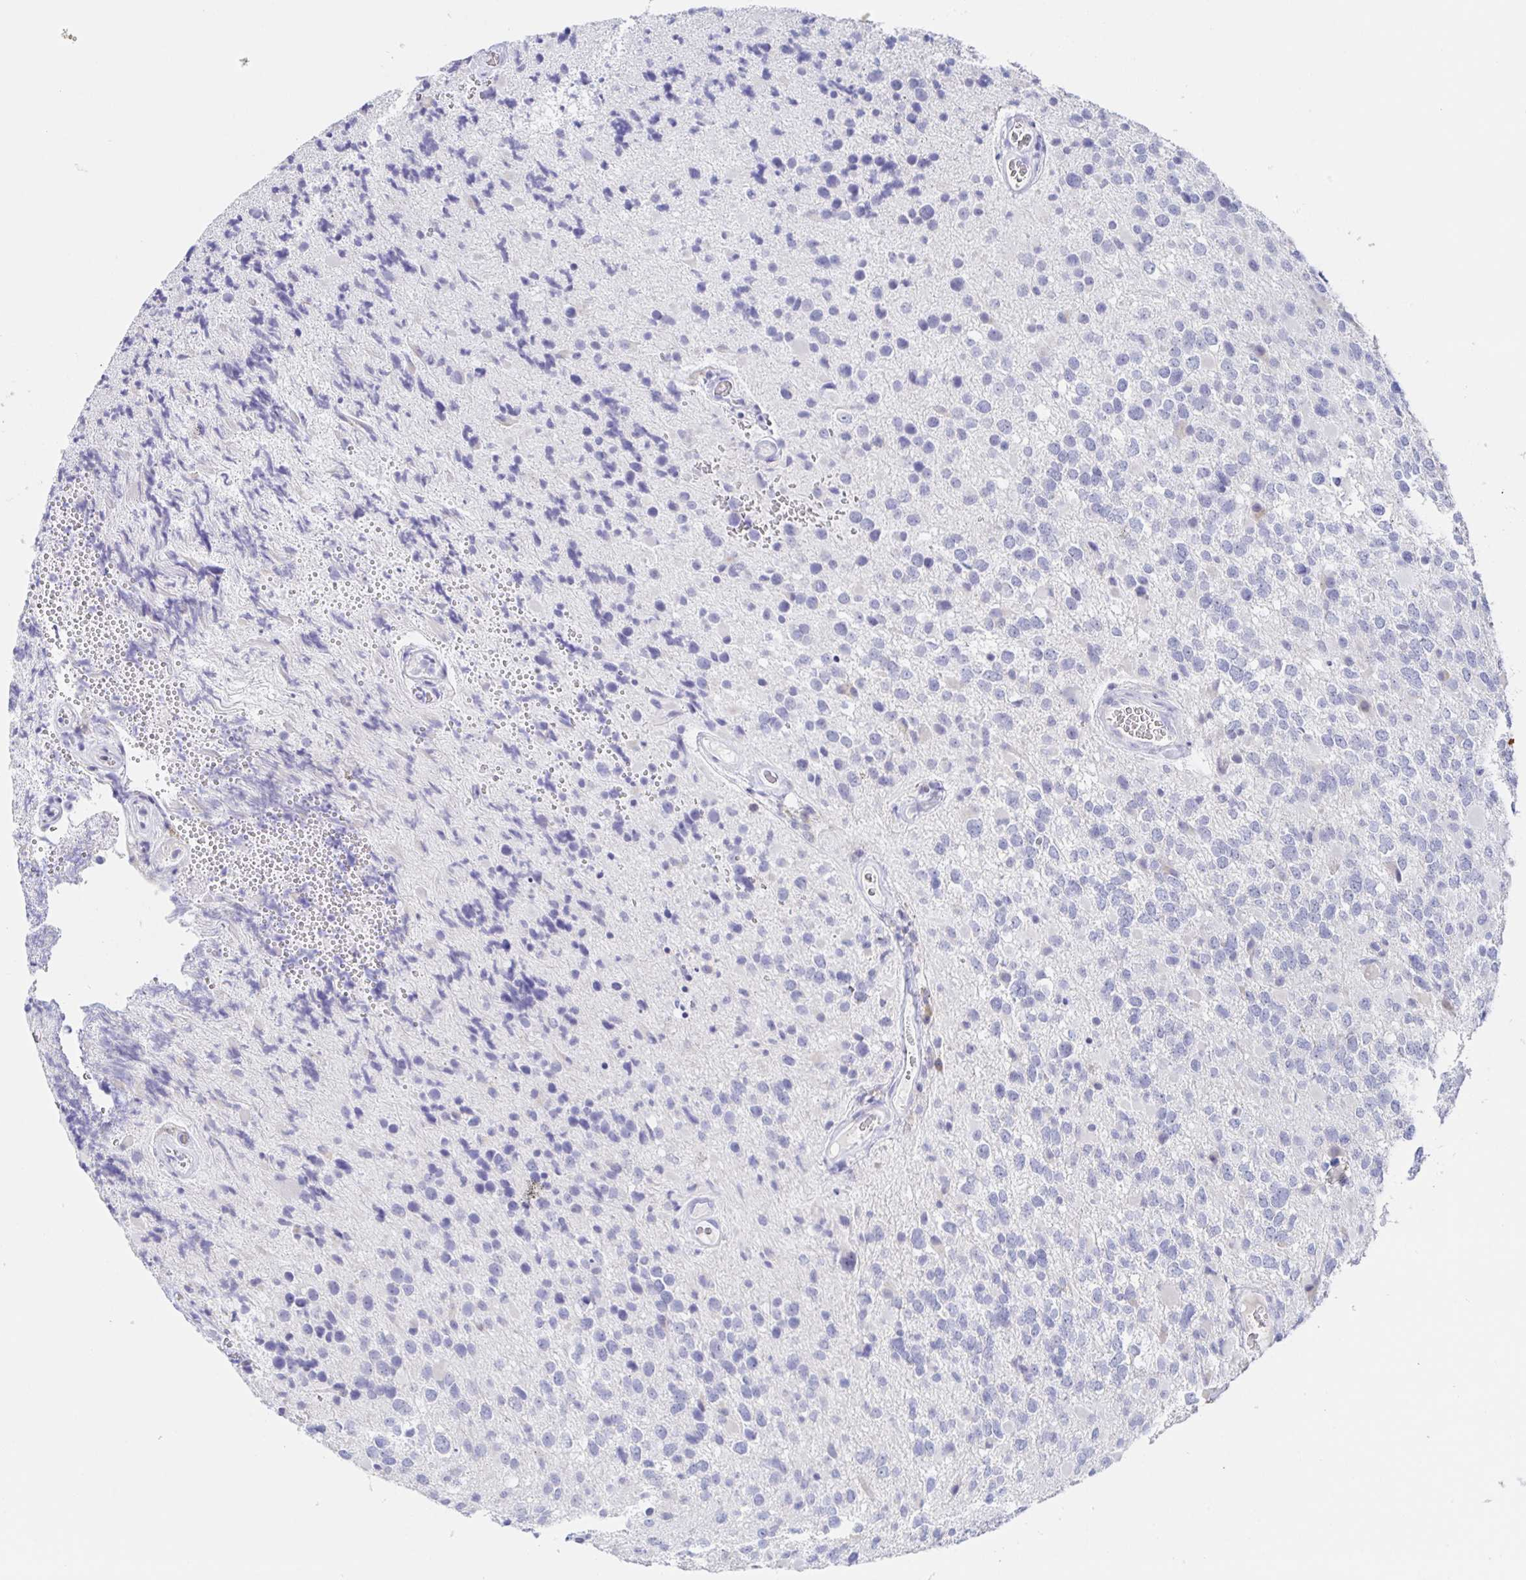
{"staining": {"intensity": "negative", "quantity": "none", "location": "none"}, "tissue": "glioma", "cell_type": "Tumor cells", "image_type": "cancer", "snomed": [{"axis": "morphology", "description": "Glioma, malignant, High grade"}, {"axis": "topography", "description": "Brain"}], "caption": "DAB immunohistochemical staining of human glioma demonstrates no significant expression in tumor cells. (Immunohistochemistry, brightfield microscopy, high magnification).", "gene": "SIAH3", "patient": {"sex": "female", "age": 40}}